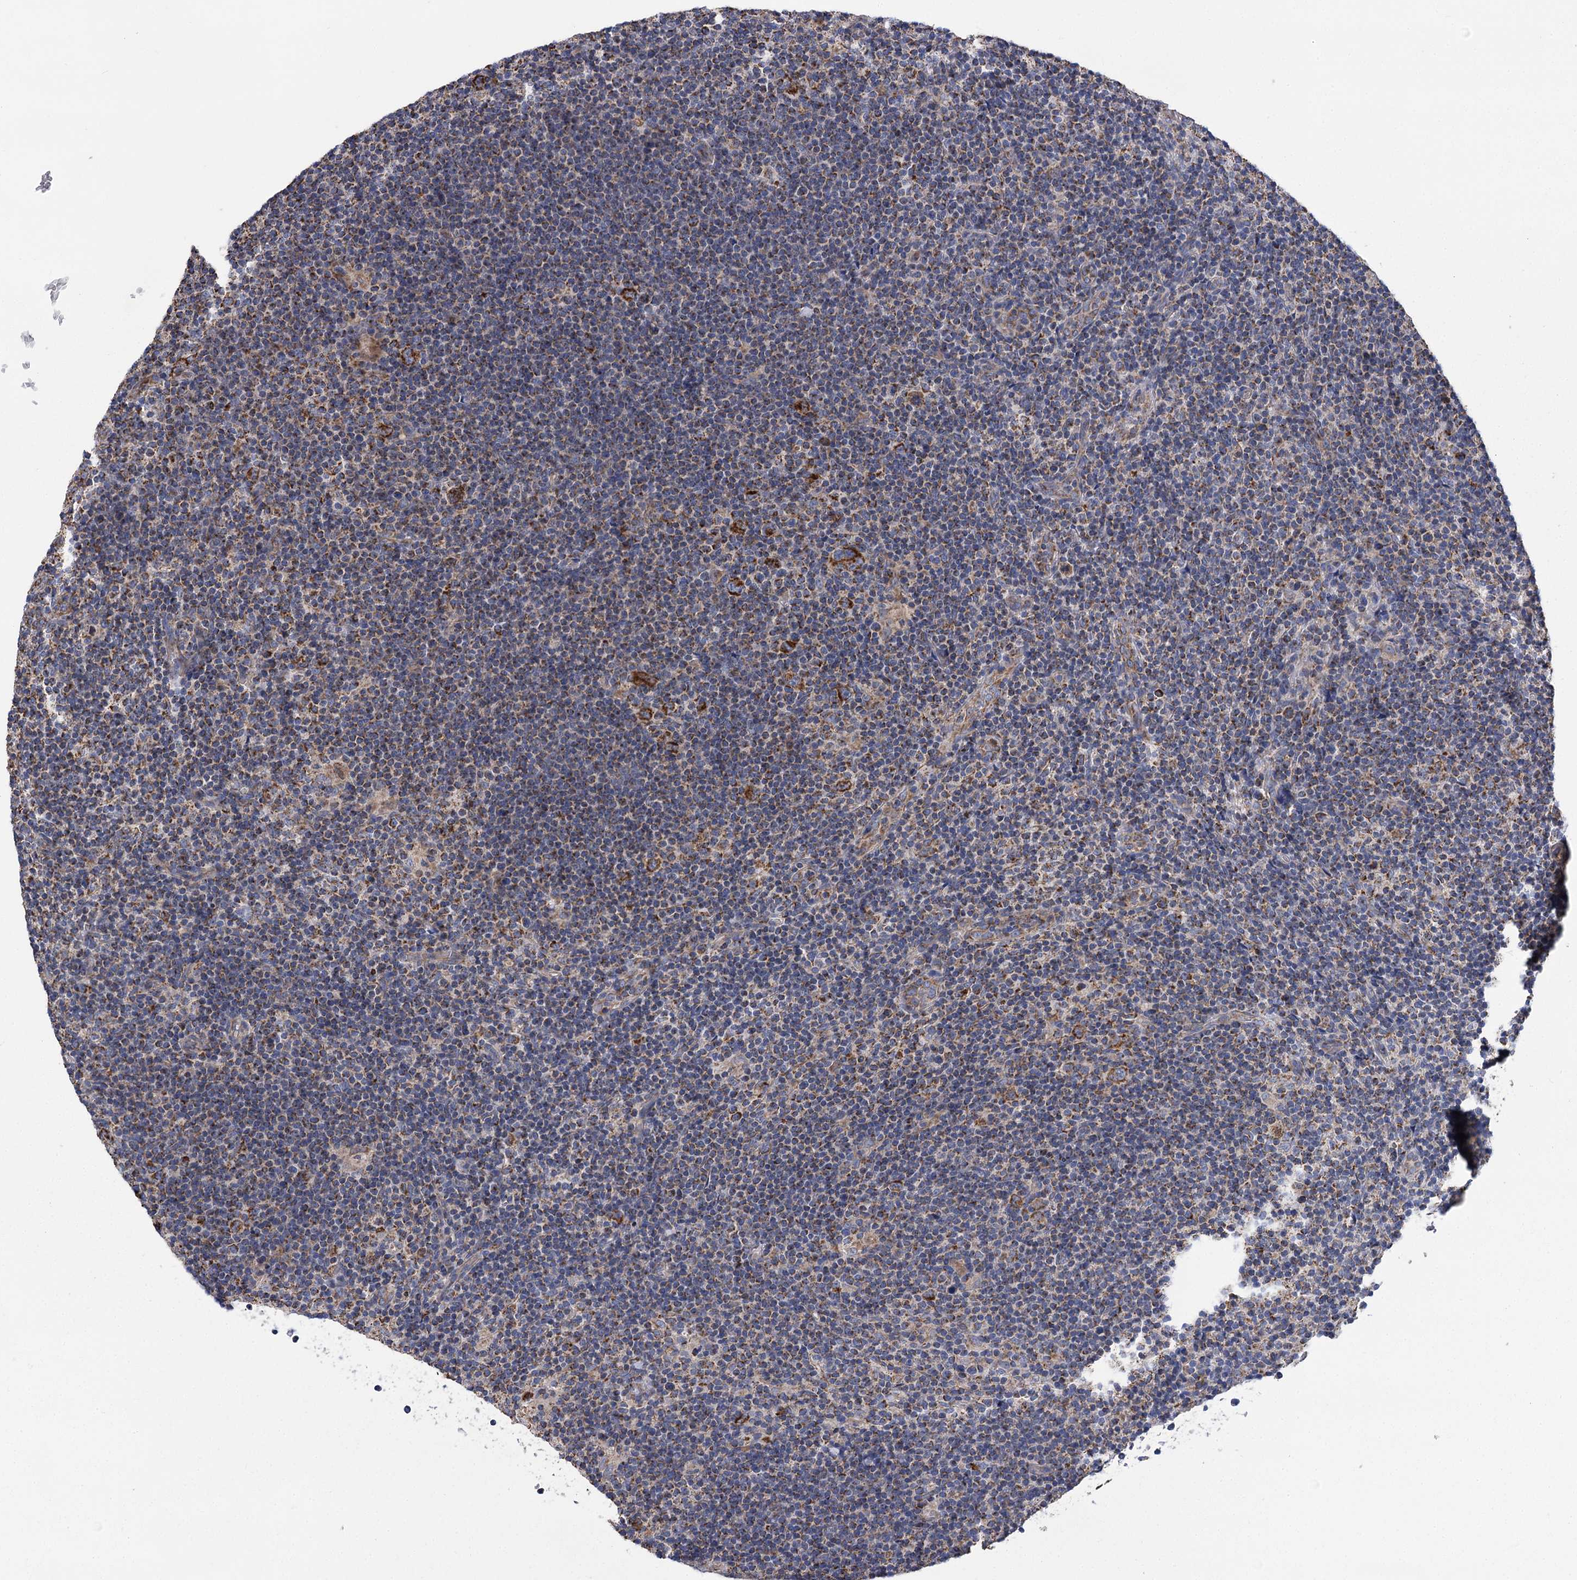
{"staining": {"intensity": "strong", "quantity": ">75%", "location": "cytoplasmic/membranous"}, "tissue": "lymphoma", "cell_type": "Tumor cells", "image_type": "cancer", "snomed": [{"axis": "morphology", "description": "Hodgkin's disease, NOS"}, {"axis": "topography", "description": "Lymph node"}], "caption": "A micrograph of lymphoma stained for a protein reveals strong cytoplasmic/membranous brown staining in tumor cells.", "gene": "CCDC73", "patient": {"sex": "female", "age": 57}}